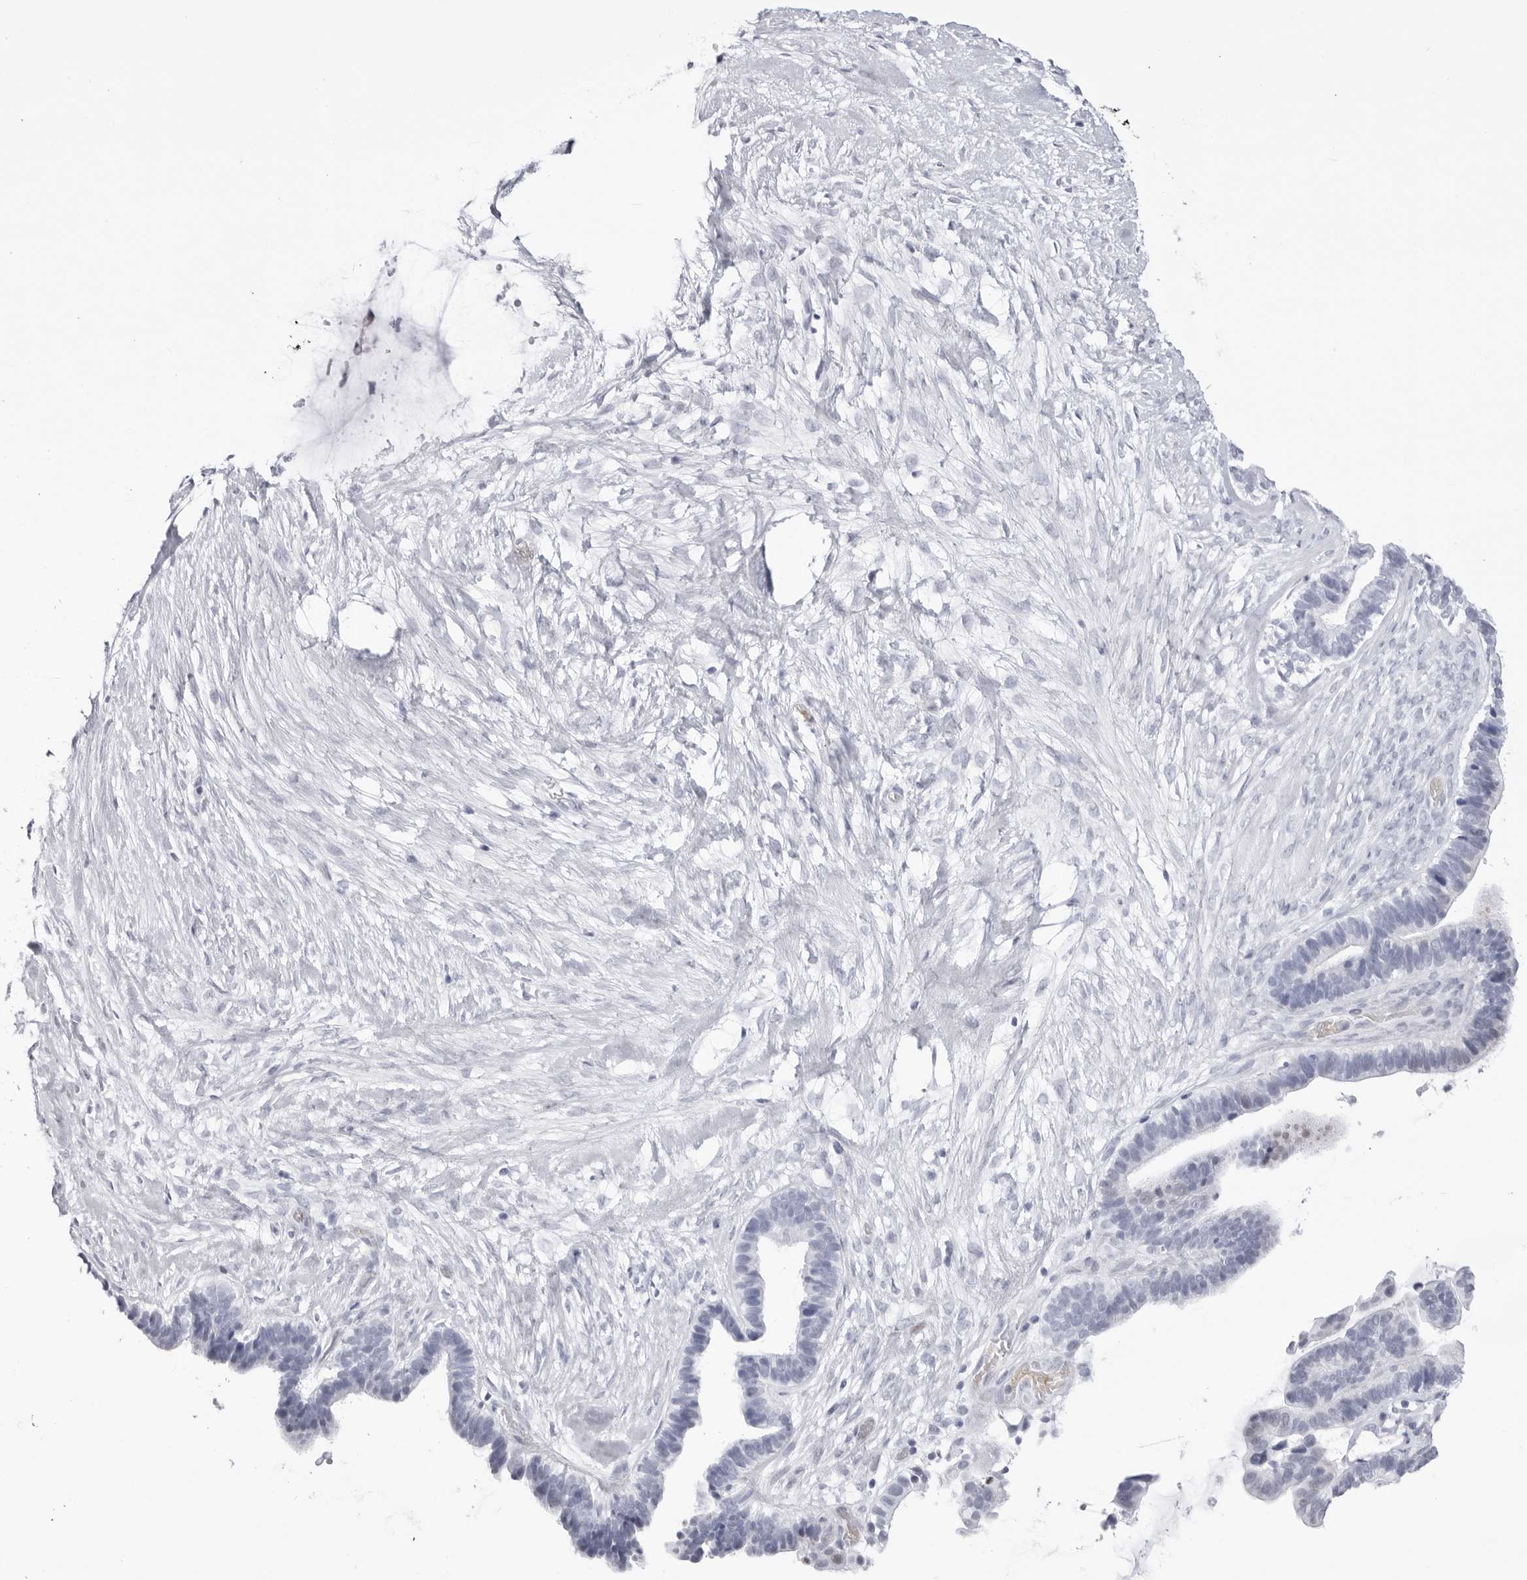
{"staining": {"intensity": "negative", "quantity": "none", "location": "none"}, "tissue": "ovarian cancer", "cell_type": "Tumor cells", "image_type": "cancer", "snomed": [{"axis": "morphology", "description": "Cystadenocarcinoma, serous, NOS"}, {"axis": "topography", "description": "Ovary"}], "caption": "IHC photomicrograph of neoplastic tissue: human ovarian cancer (serous cystadenocarcinoma) stained with DAB demonstrates no significant protein staining in tumor cells.", "gene": "TSSK1B", "patient": {"sex": "female", "age": 56}}